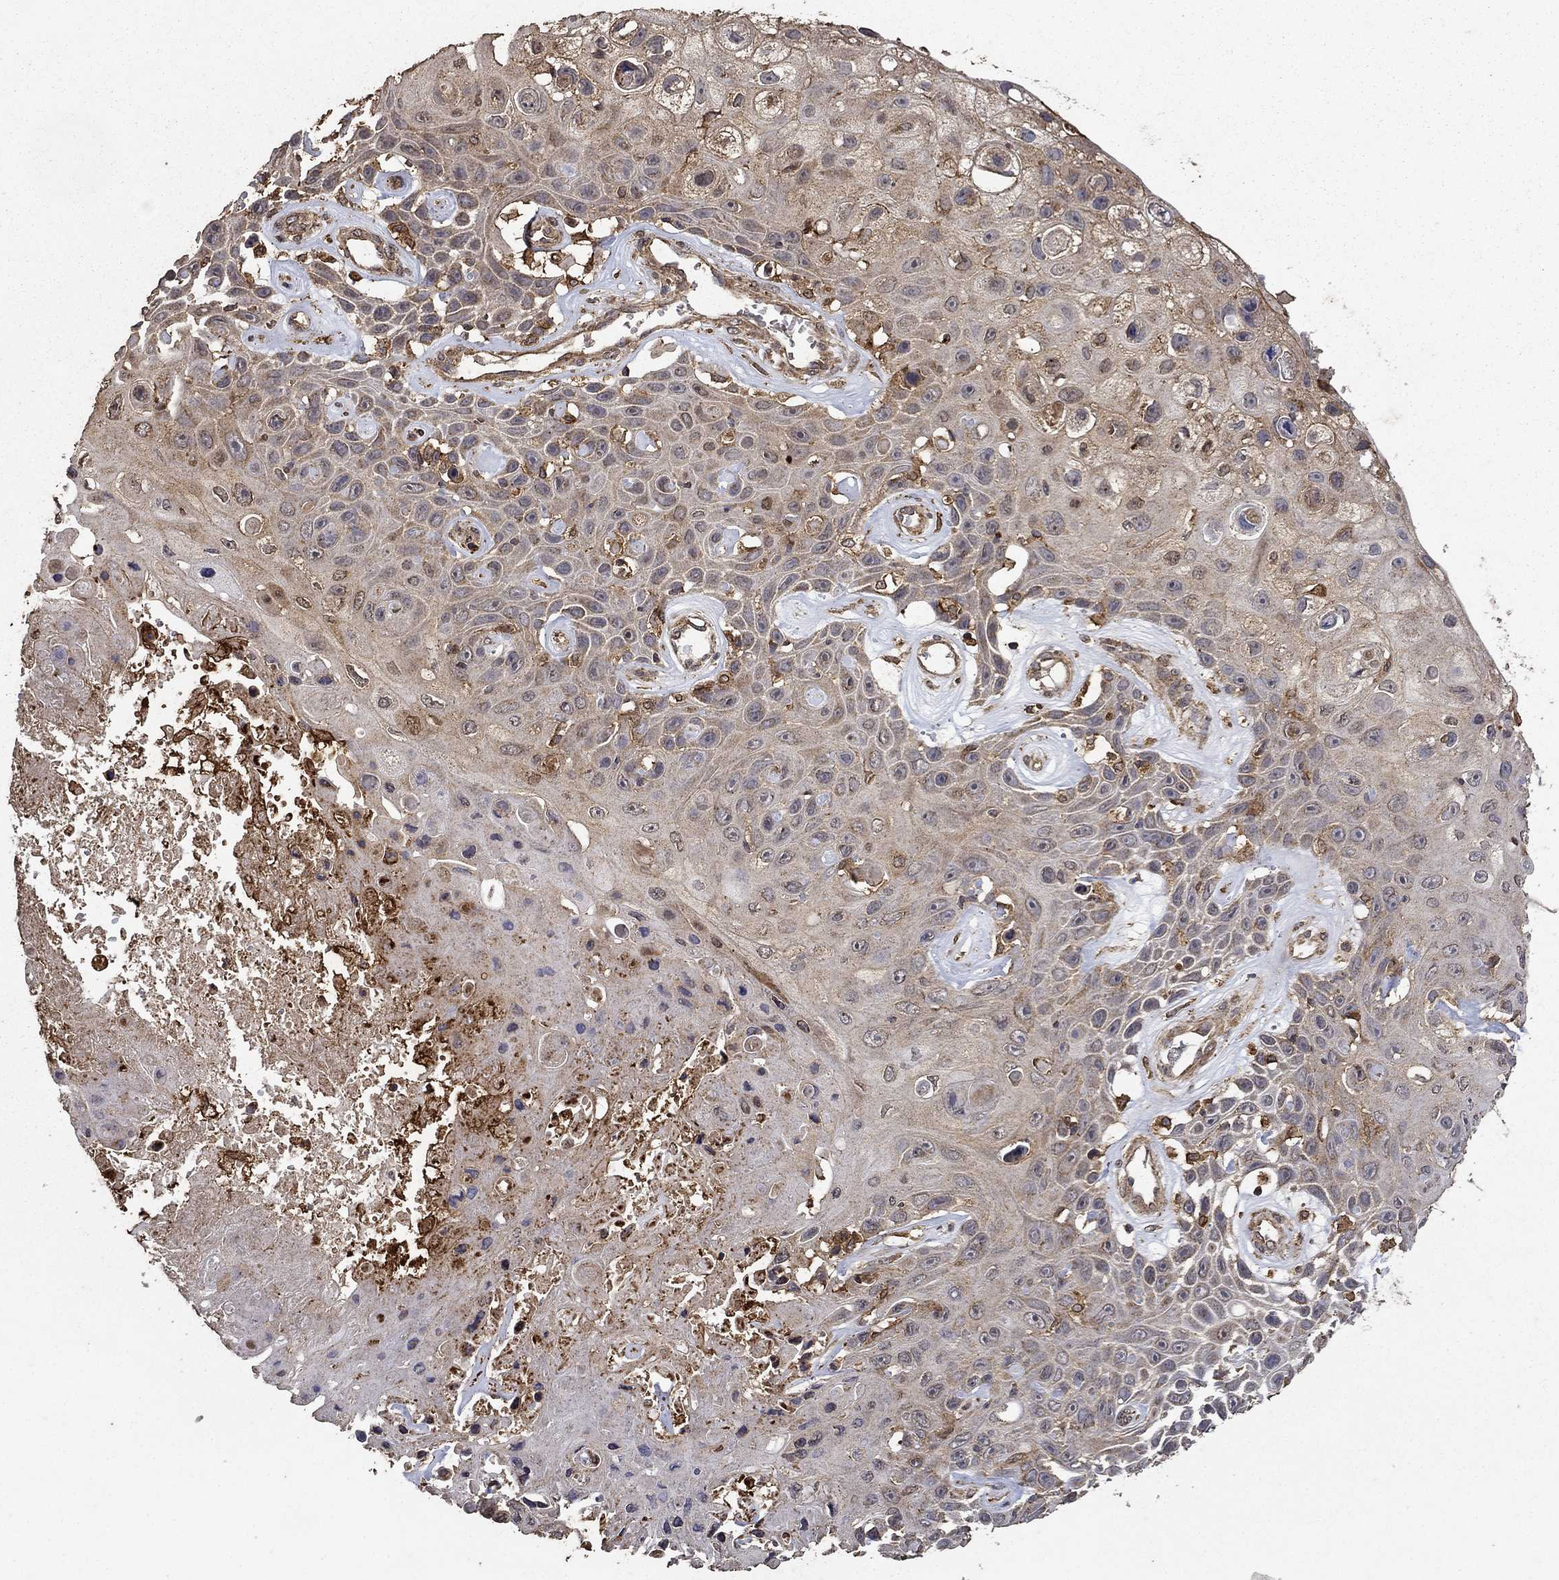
{"staining": {"intensity": "negative", "quantity": "none", "location": "none"}, "tissue": "skin cancer", "cell_type": "Tumor cells", "image_type": "cancer", "snomed": [{"axis": "morphology", "description": "Squamous cell carcinoma, NOS"}, {"axis": "topography", "description": "Skin"}], "caption": "DAB immunohistochemical staining of human skin cancer (squamous cell carcinoma) shows no significant positivity in tumor cells.", "gene": "IFRD1", "patient": {"sex": "male", "age": 82}}